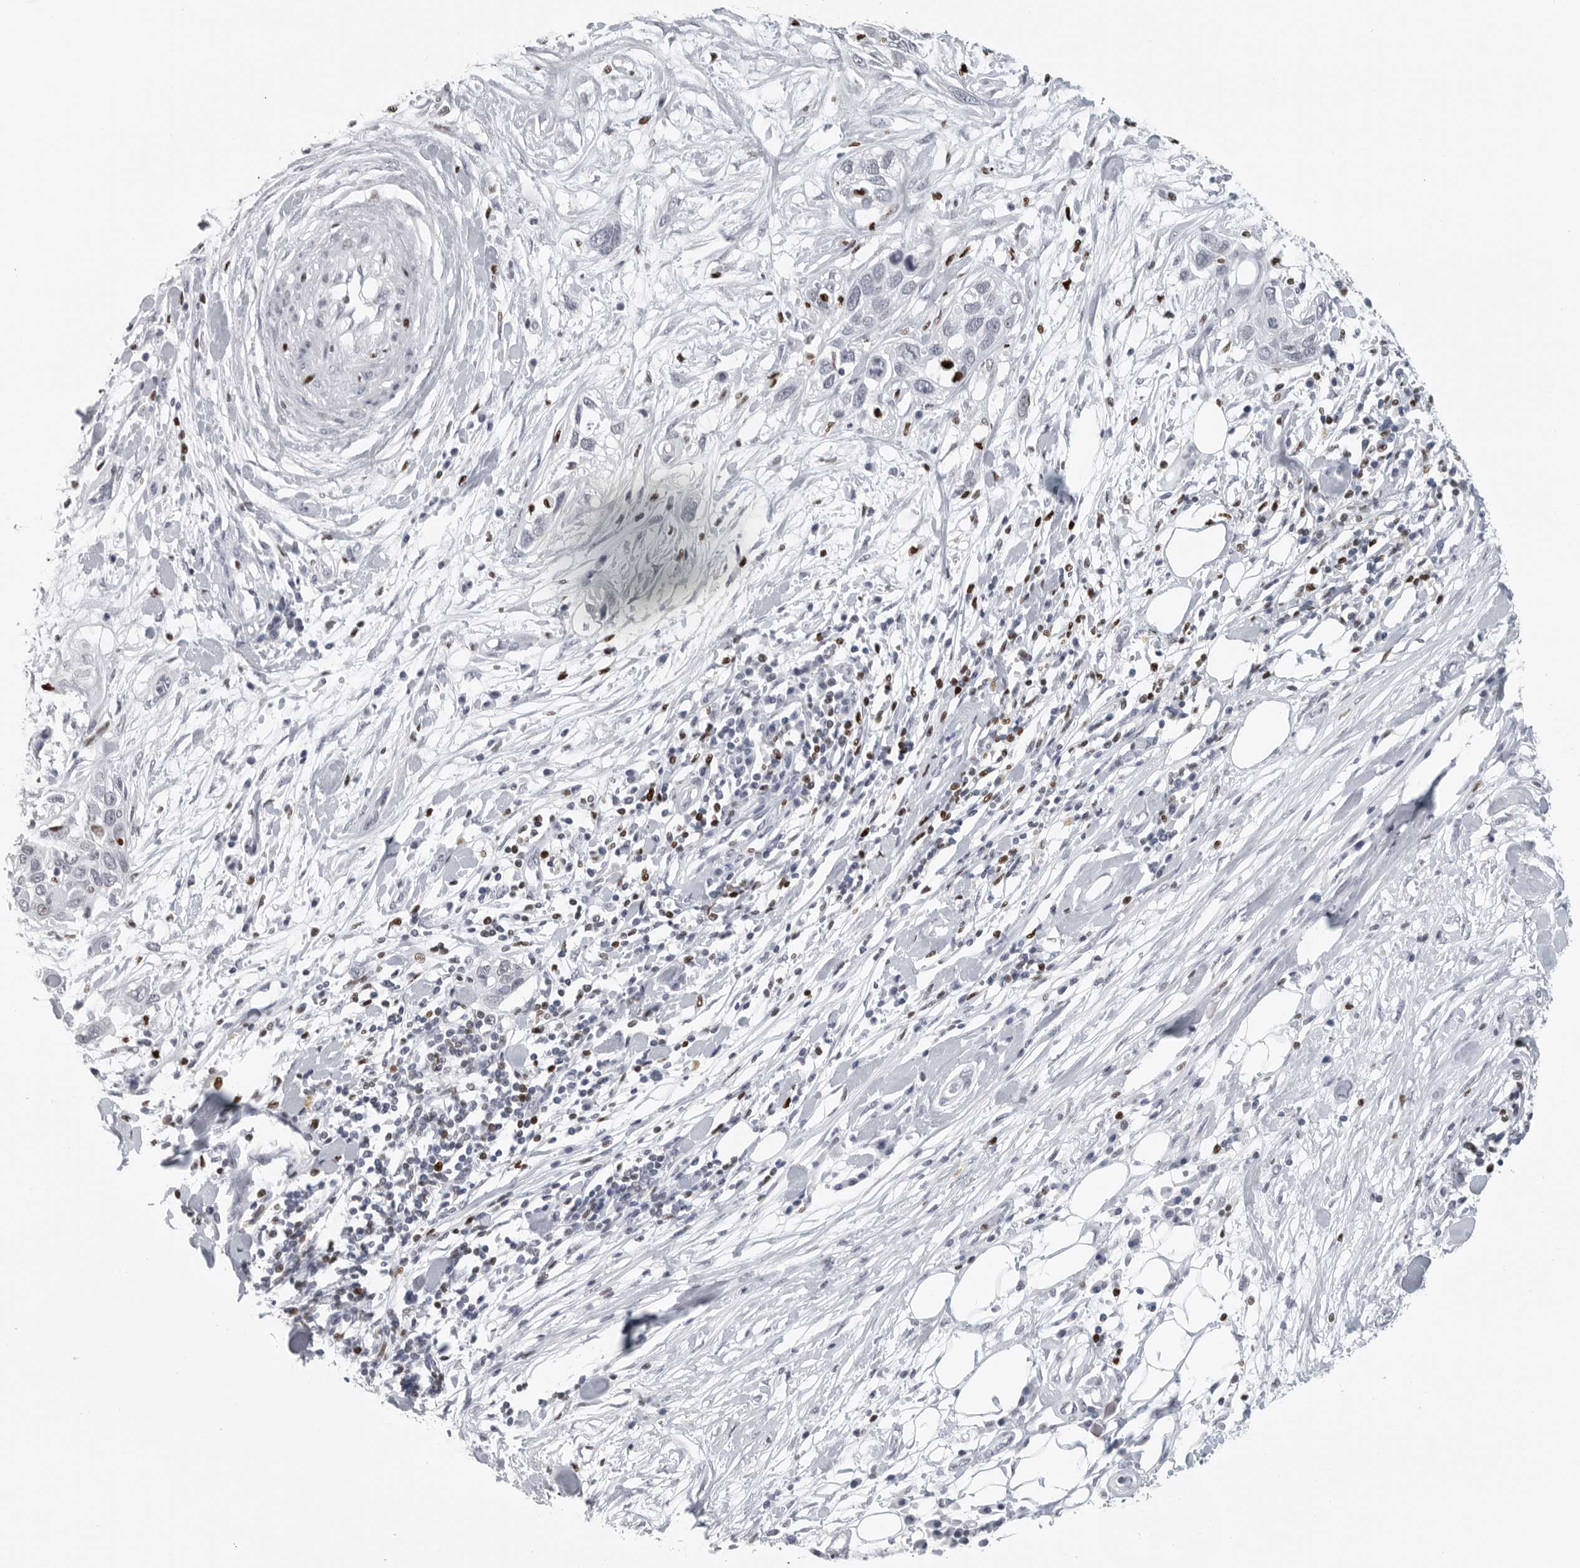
{"staining": {"intensity": "negative", "quantity": "none", "location": "none"}, "tissue": "pancreatic cancer", "cell_type": "Tumor cells", "image_type": "cancer", "snomed": [{"axis": "morphology", "description": "Adenocarcinoma, NOS"}, {"axis": "topography", "description": "Pancreas"}], "caption": "This is an immunohistochemistry (IHC) photomicrograph of pancreatic cancer. There is no positivity in tumor cells.", "gene": "SATB2", "patient": {"sex": "female", "age": 60}}